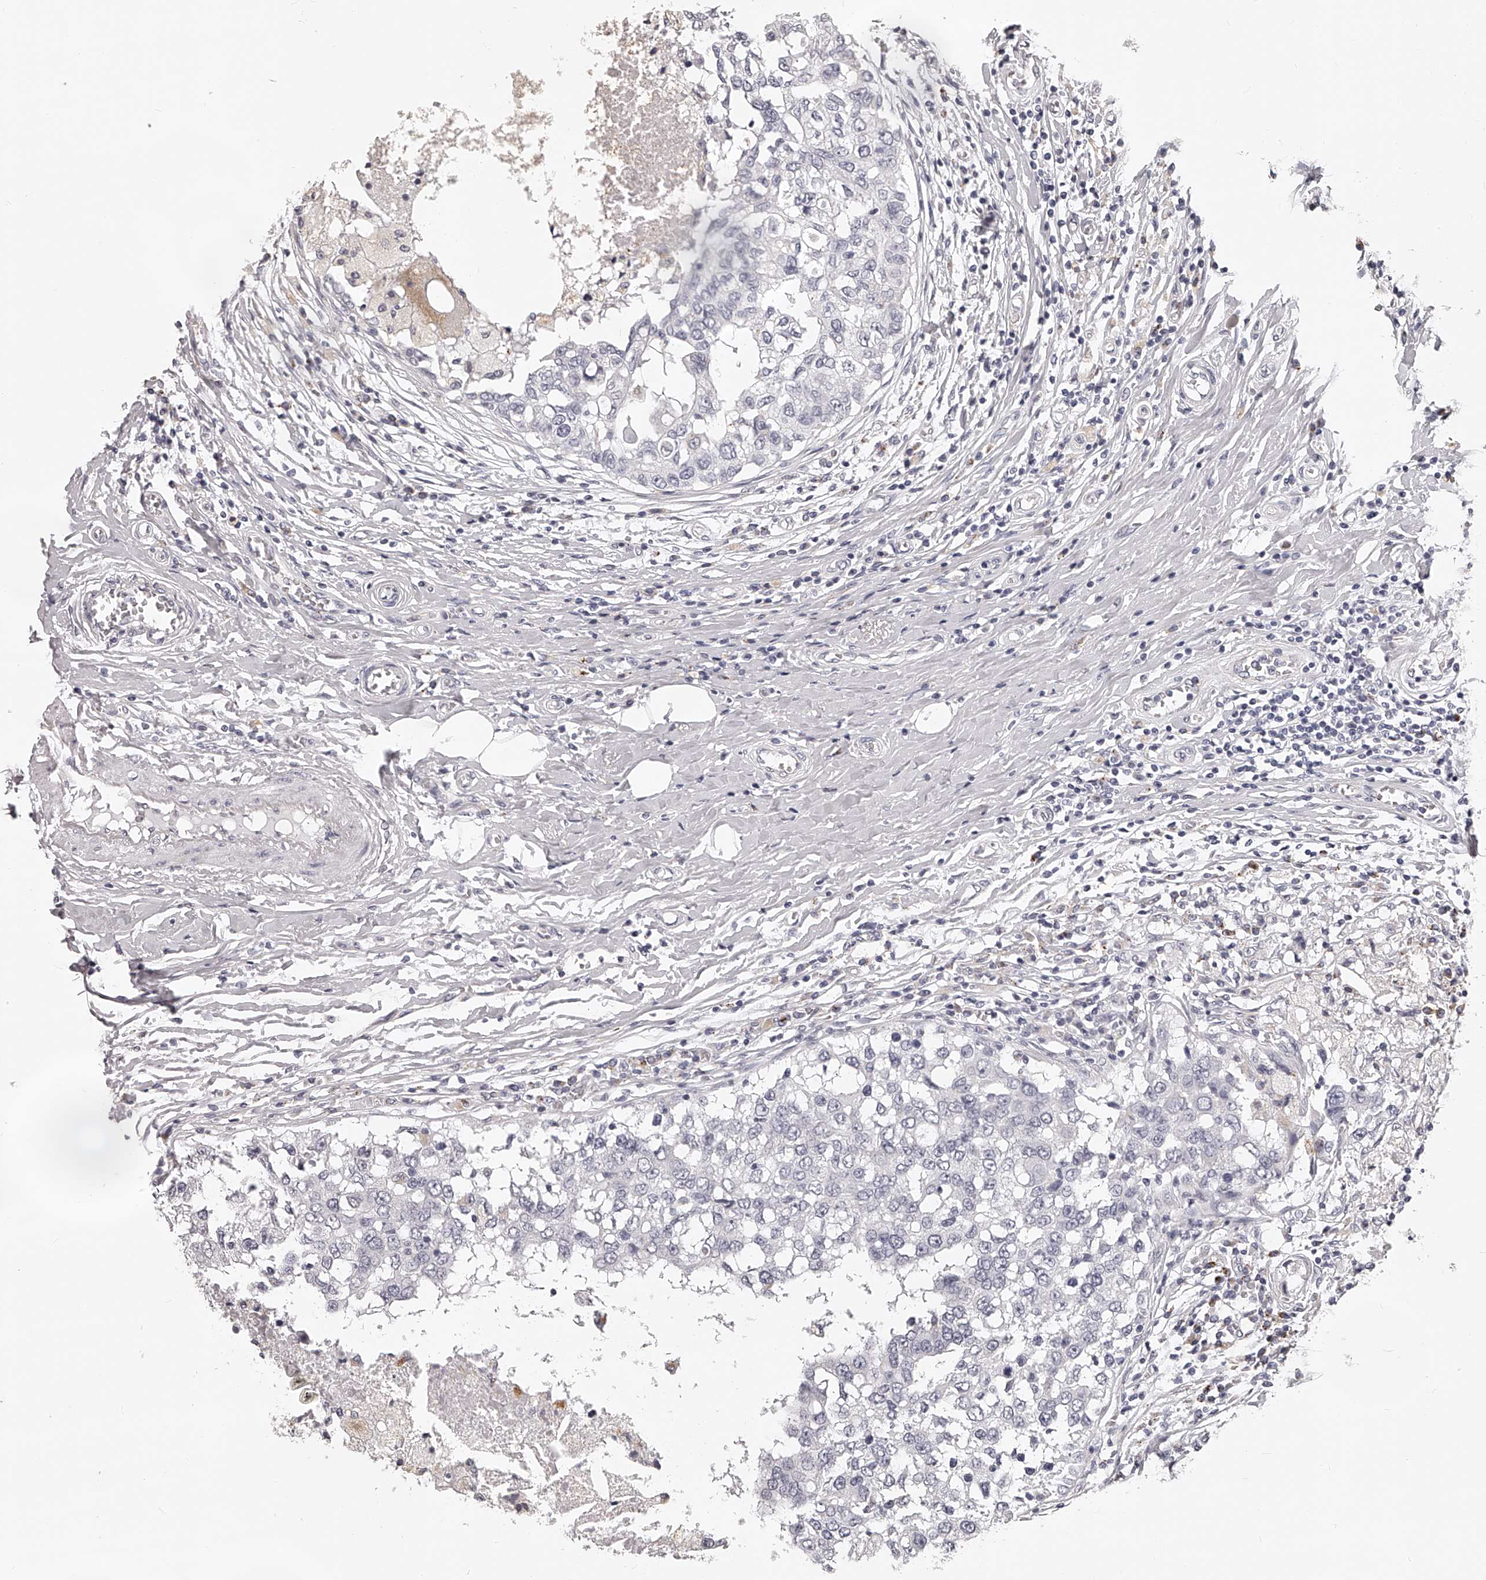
{"staining": {"intensity": "negative", "quantity": "none", "location": "none"}, "tissue": "breast cancer", "cell_type": "Tumor cells", "image_type": "cancer", "snomed": [{"axis": "morphology", "description": "Duct carcinoma"}, {"axis": "topography", "description": "Breast"}], "caption": "Image shows no protein staining in tumor cells of breast cancer tissue.", "gene": "DMRT1", "patient": {"sex": "female", "age": 27}}